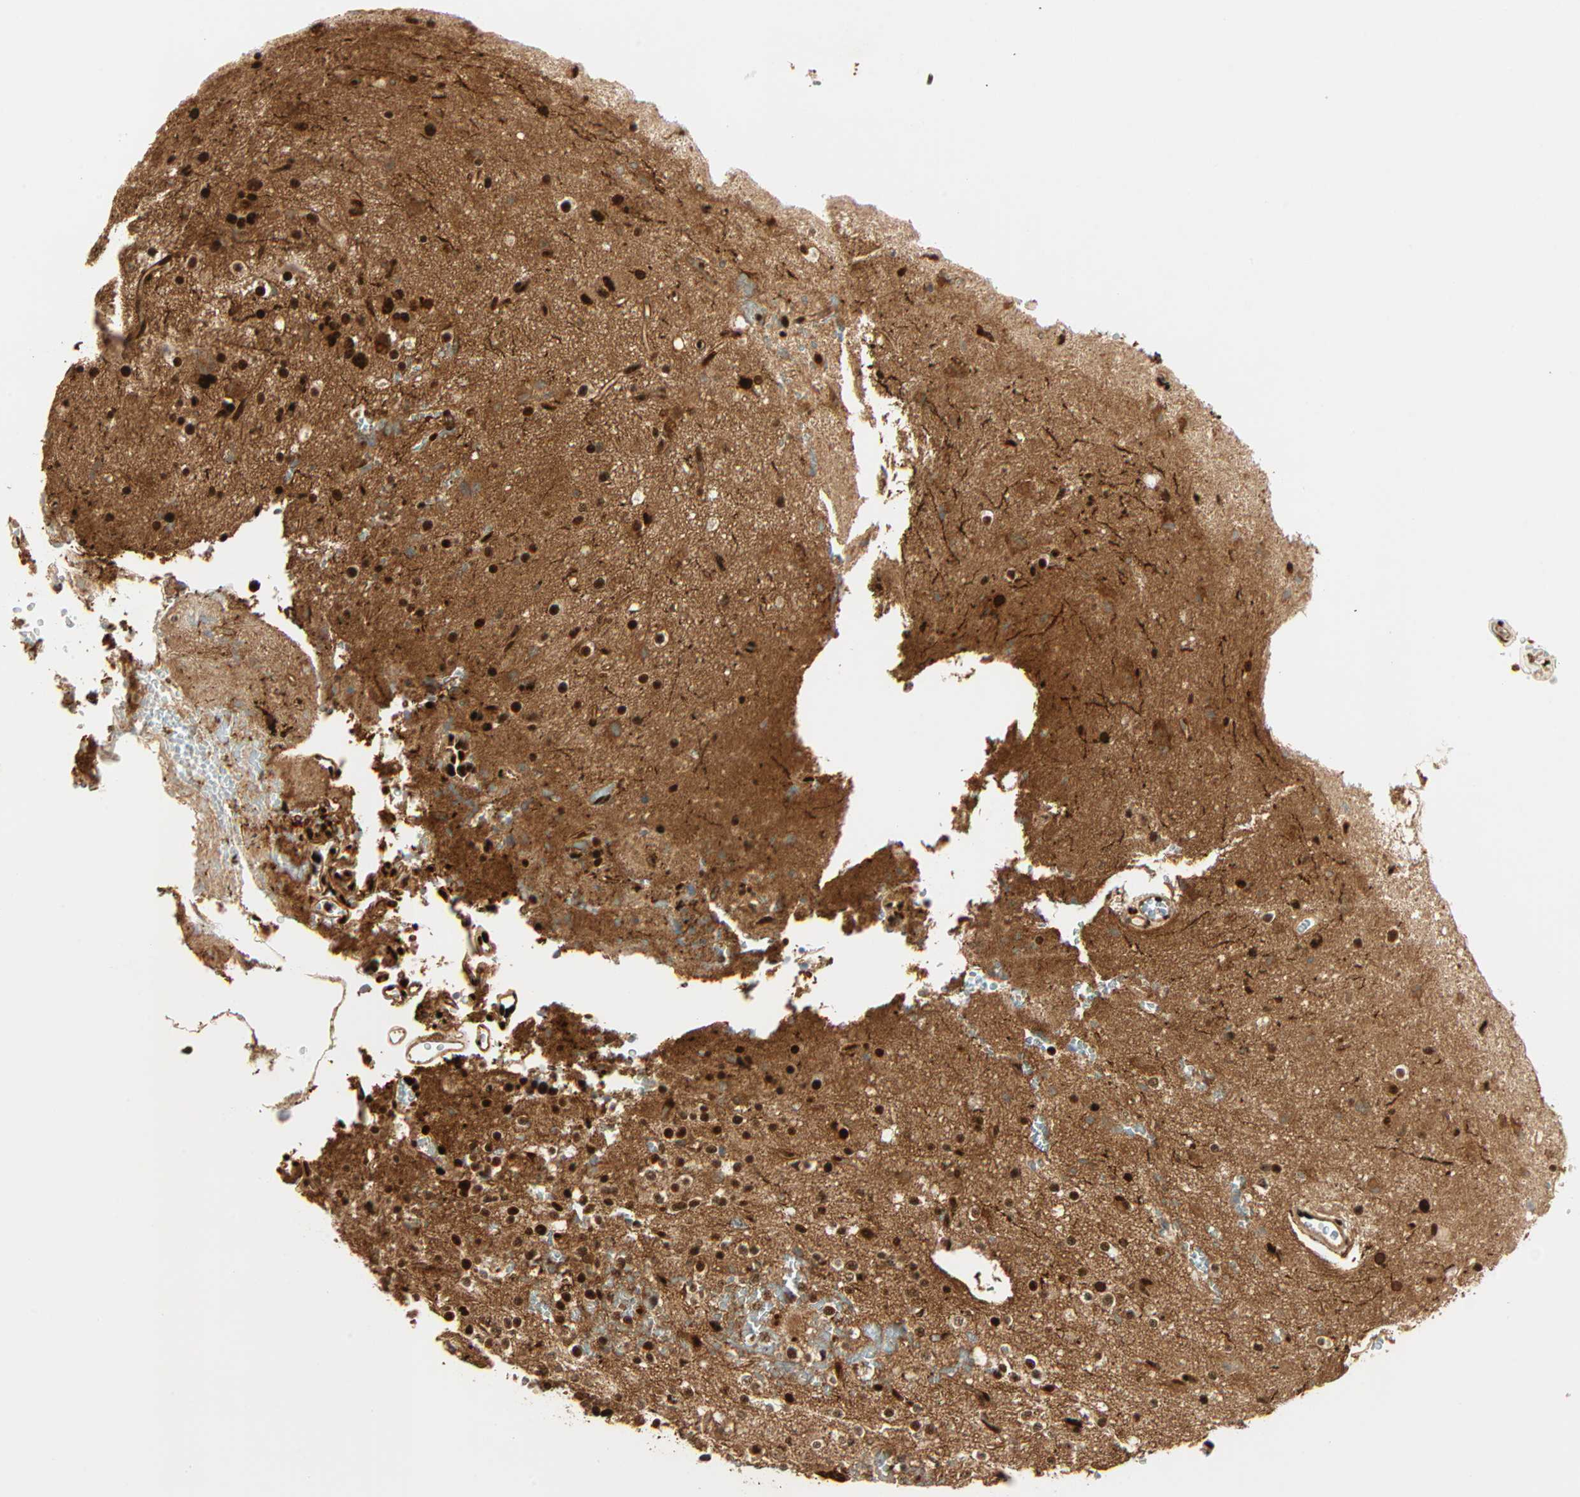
{"staining": {"intensity": "strong", "quantity": ">75%", "location": "cytoplasmic/membranous,nuclear"}, "tissue": "glioma", "cell_type": "Tumor cells", "image_type": "cancer", "snomed": [{"axis": "morphology", "description": "Glioma, malignant, High grade"}, {"axis": "topography", "description": "Brain"}], "caption": "Brown immunohistochemical staining in glioma shows strong cytoplasmic/membranous and nuclear positivity in about >75% of tumor cells. Ihc stains the protein in brown and the nuclei are stained blue.", "gene": "PNPLA6", "patient": {"sex": "male", "age": 47}}